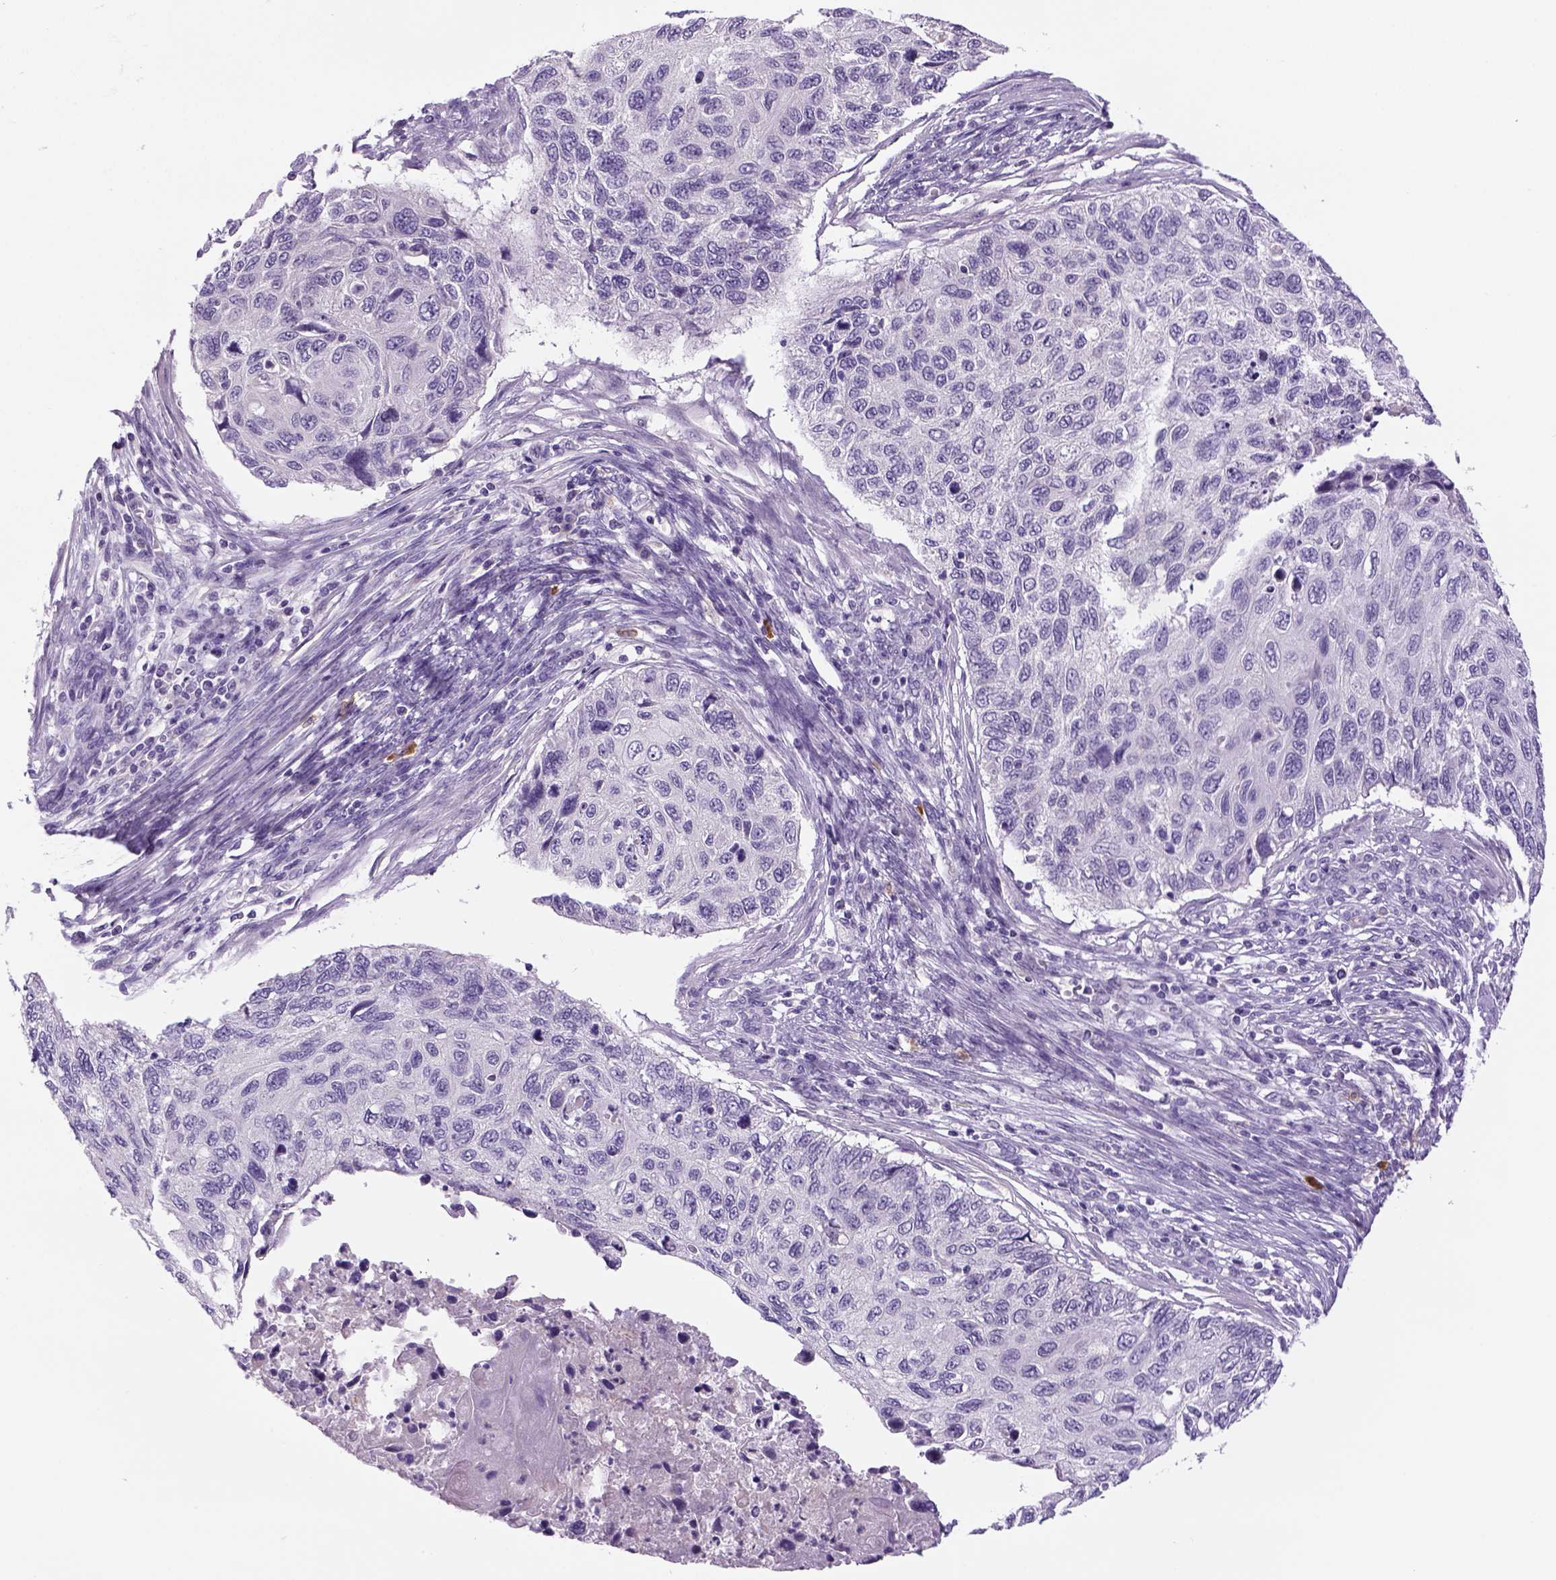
{"staining": {"intensity": "negative", "quantity": "none", "location": "none"}, "tissue": "cervical cancer", "cell_type": "Tumor cells", "image_type": "cancer", "snomed": [{"axis": "morphology", "description": "Squamous cell carcinoma, NOS"}, {"axis": "topography", "description": "Cervix"}], "caption": "This micrograph is of cervical squamous cell carcinoma stained with immunohistochemistry to label a protein in brown with the nuclei are counter-stained blue. There is no expression in tumor cells.", "gene": "DBH", "patient": {"sex": "female", "age": 70}}